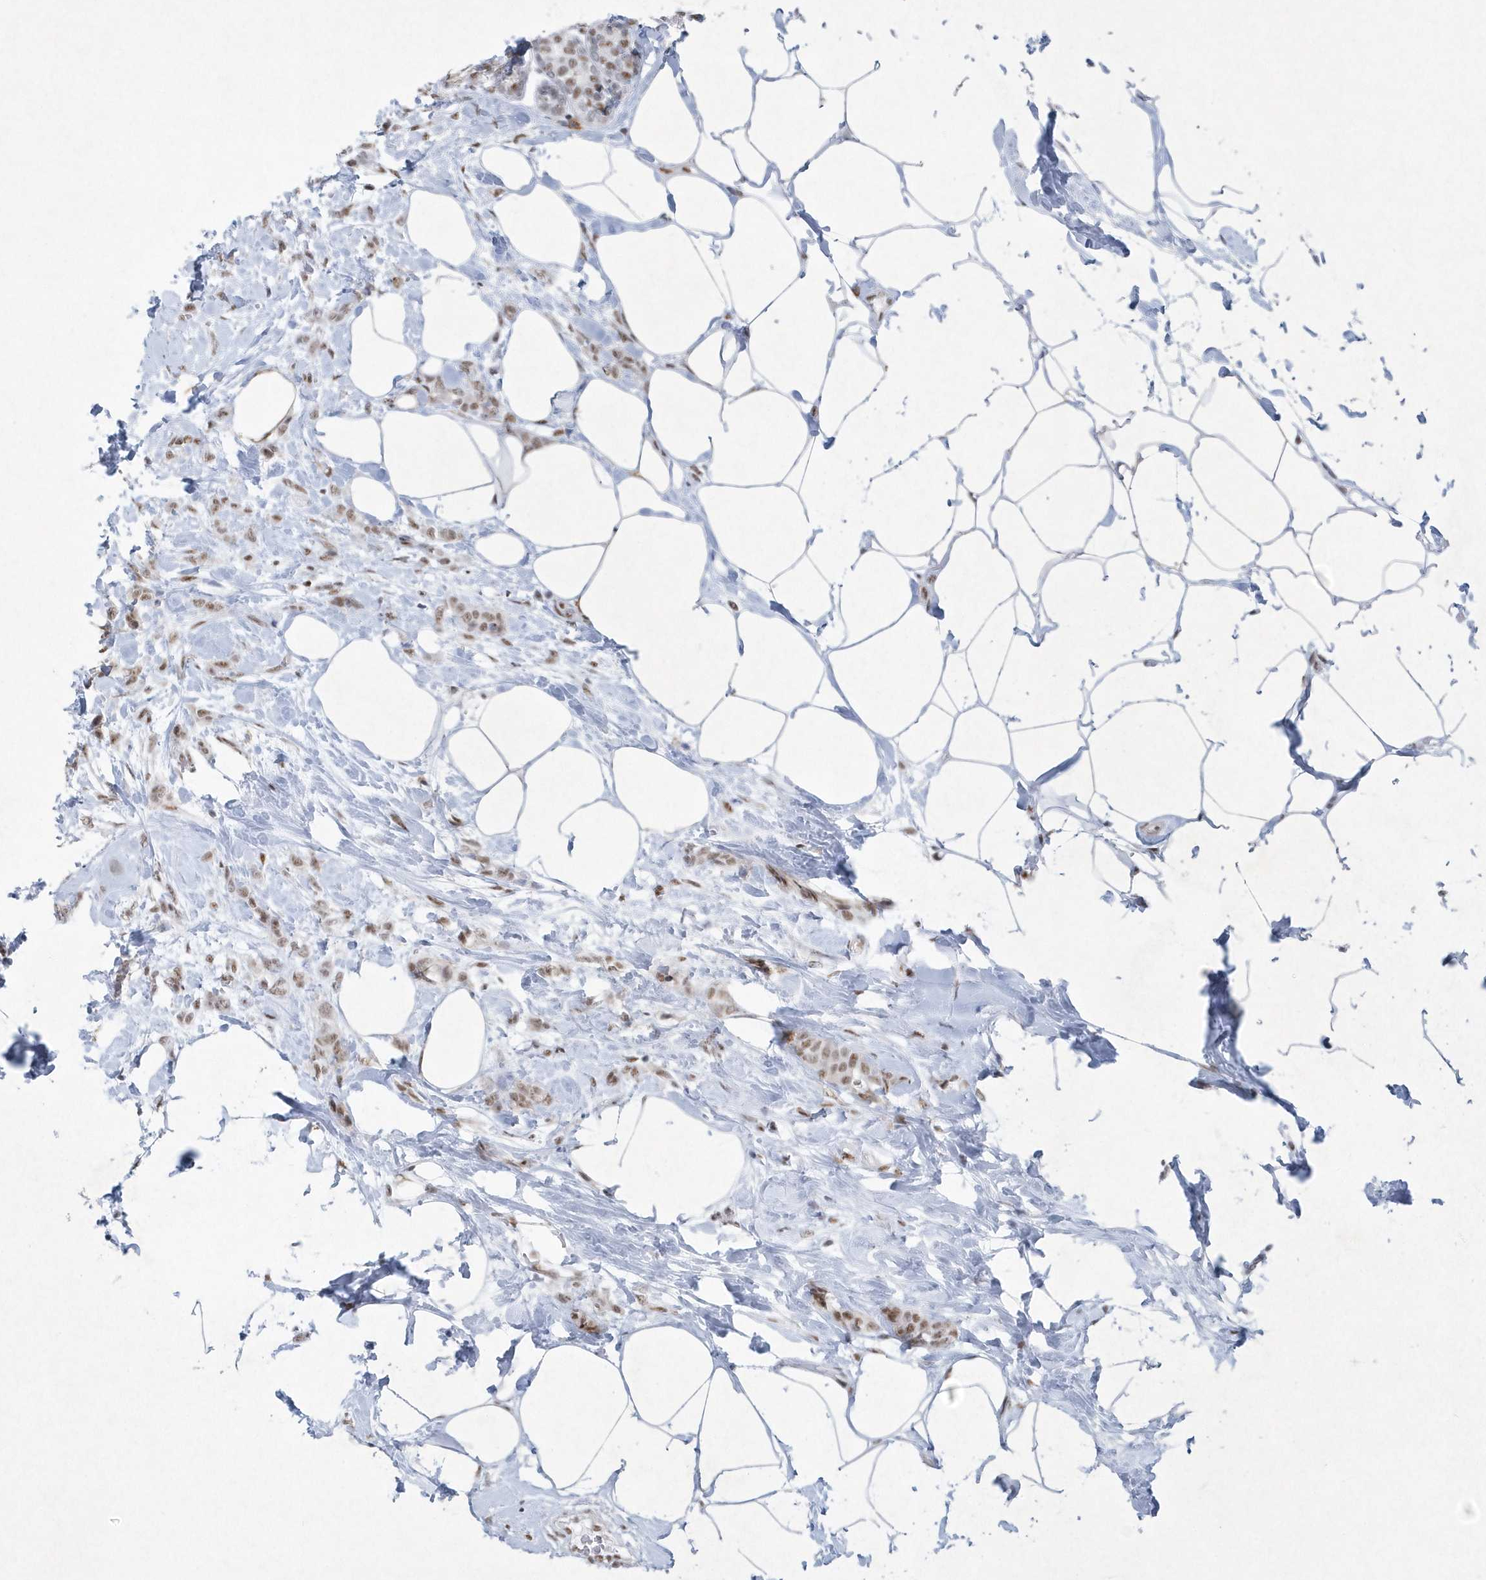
{"staining": {"intensity": "moderate", "quantity": ">75%", "location": "nuclear"}, "tissue": "breast cancer", "cell_type": "Tumor cells", "image_type": "cancer", "snomed": [{"axis": "morphology", "description": "Lobular carcinoma, in situ"}, {"axis": "morphology", "description": "Lobular carcinoma"}, {"axis": "topography", "description": "Breast"}], "caption": "The histopathology image displays immunohistochemical staining of lobular carcinoma (breast). There is moderate nuclear expression is present in approximately >75% of tumor cells. The staining is performed using DAB brown chromogen to label protein expression. The nuclei are counter-stained blue using hematoxylin.", "gene": "DCLRE1A", "patient": {"sex": "female", "age": 41}}